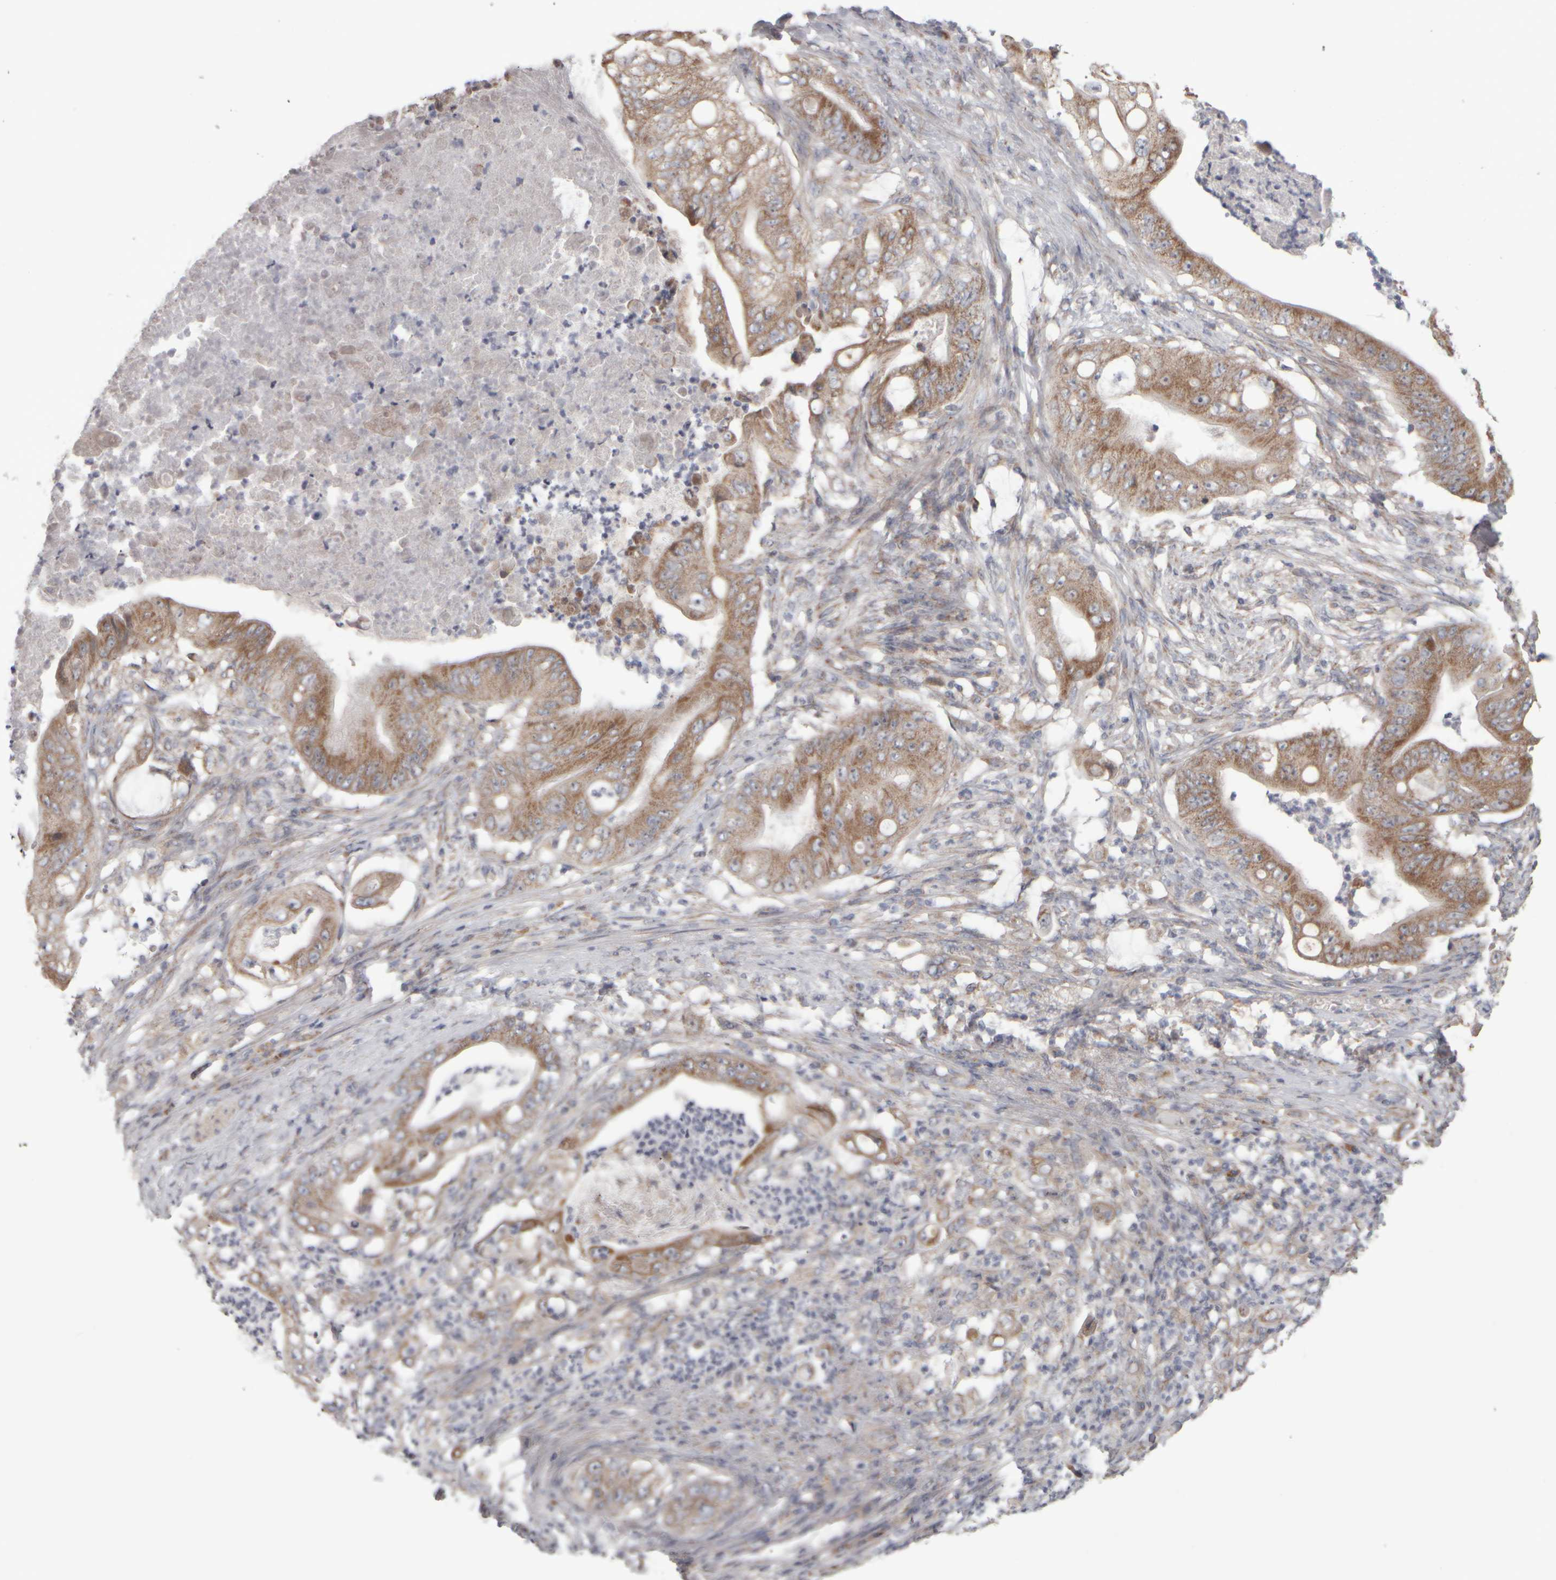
{"staining": {"intensity": "moderate", "quantity": ">75%", "location": "cytoplasmic/membranous"}, "tissue": "stomach cancer", "cell_type": "Tumor cells", "image_type": "cancer", "snomed": [{"axis": "morphology", "description": "Adenocarcinoma, NOS"}, {"axis": "topography", "description": "Stomach"}], "caption": "Protein staining of stomach cancer (adenocarcinoma) tissue exhibits moderate cytoplasmic/membranous staining in approximately >75% of tumor cells.", "gene": "SCO1", "patient": {"sex": "female", "age": 73}}